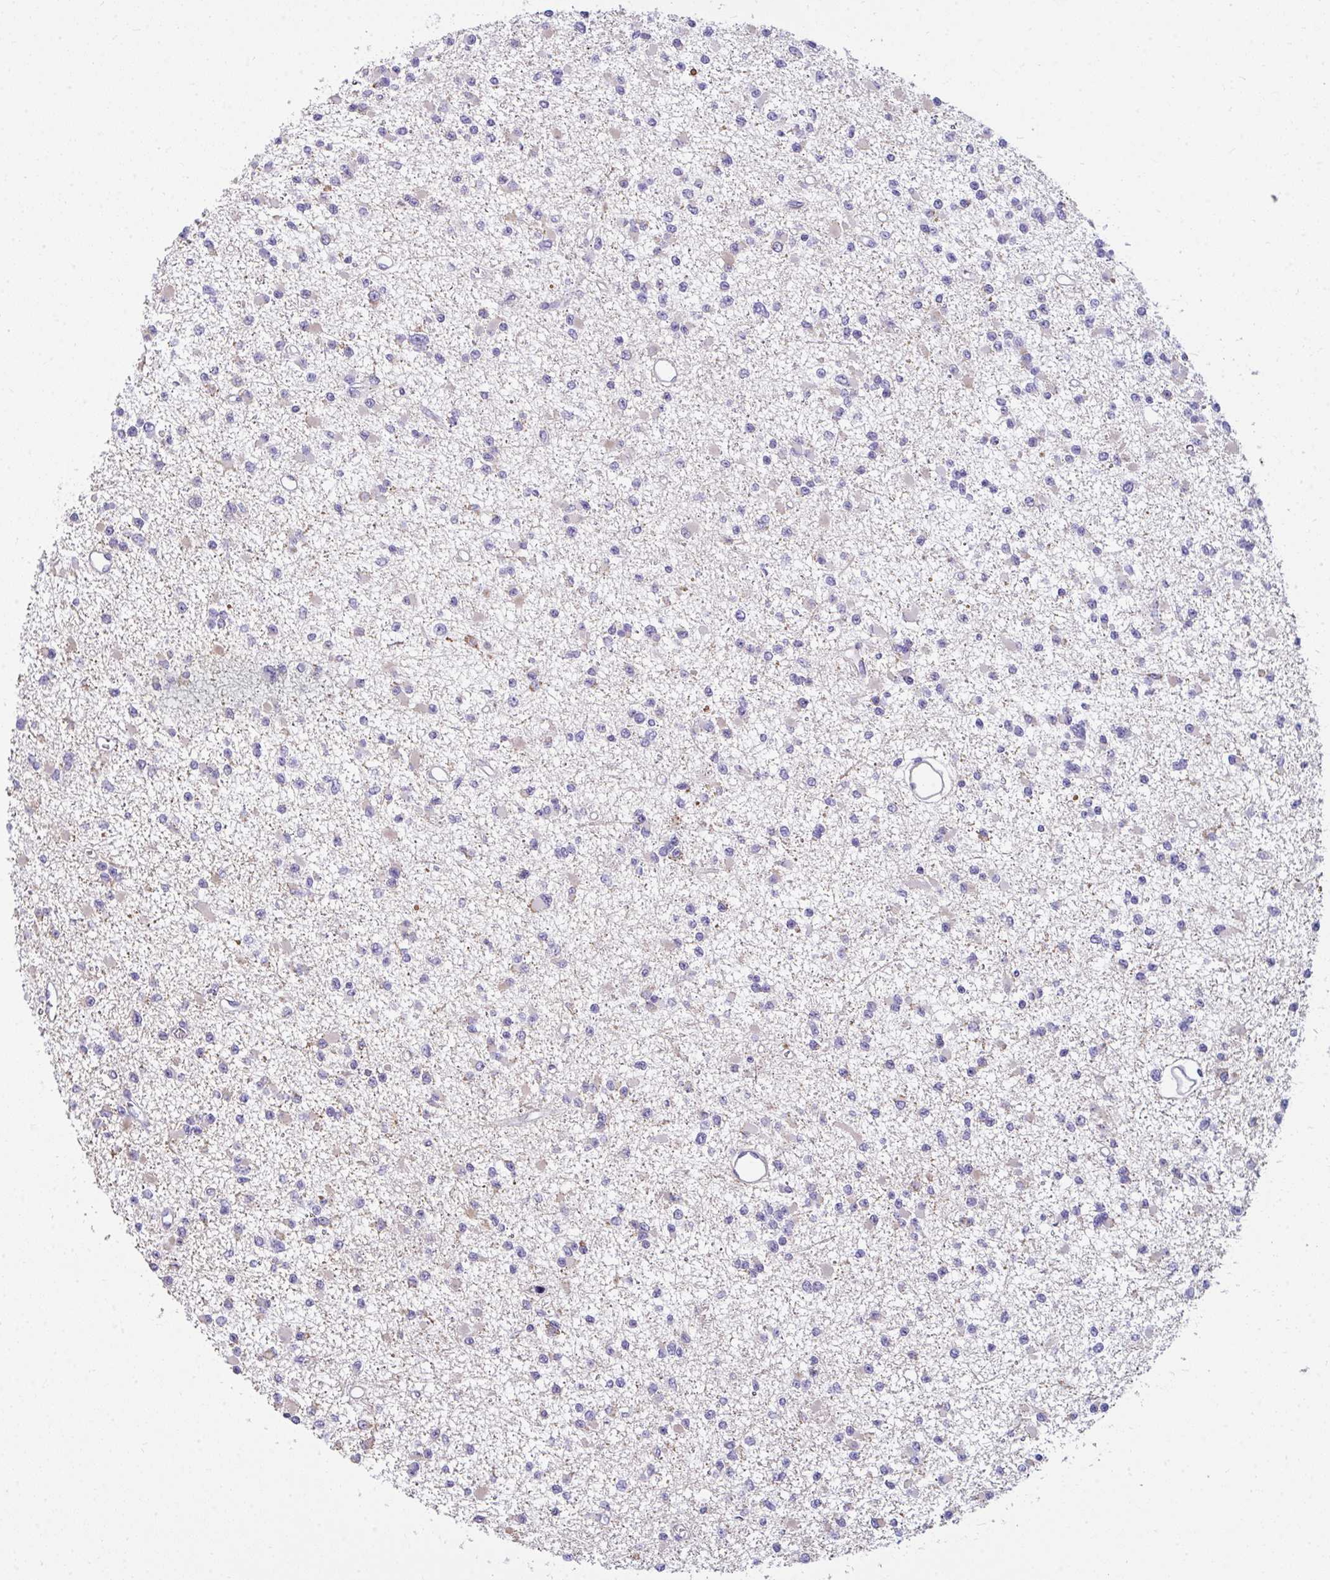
{"staining": {"intensity": "negative", "quantity": "none", "location": "none"}, "tissue": "glioma", "cell_type": "Tumor cells", "image_type": "cancer", "snomed": [{"axis": "morphology", "description": "Glioma, malignant, Low grade"}, {"axis": "topography", "description": "Brain"}], "caption": "There is no significant expression in tumor cells of glioma.", "gene": "SUZ12", "patient": {"sex": "female", "age": 22}}